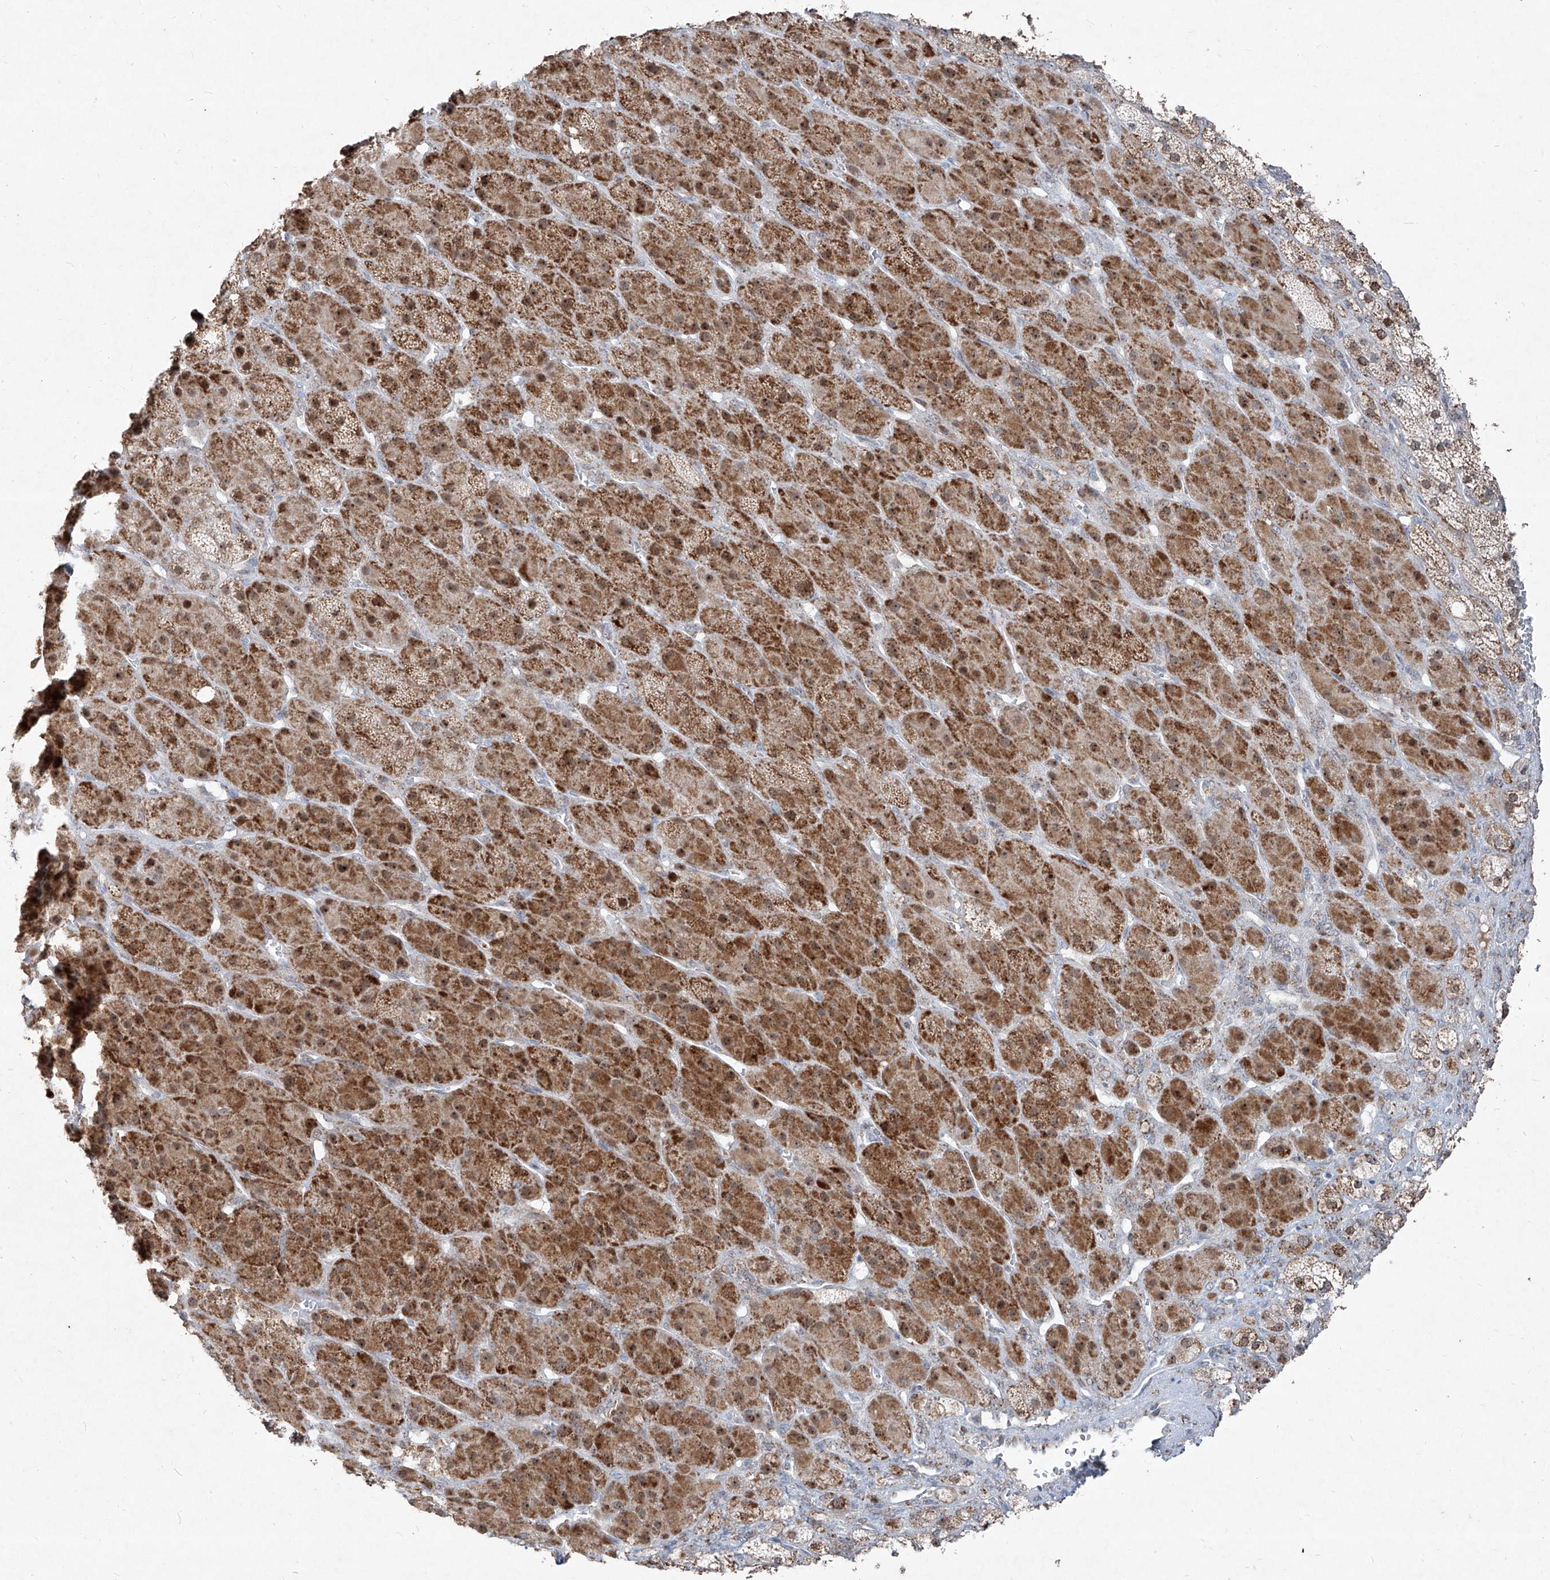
{"staining": {"intensity": "moderate", "quantity": ">75%", "location": "cytoplasmic/membranous,nuclear"}, "tissue": "adrenal gland", "cell_type": "Glandular cells", "image_type": "normal", "snomed": [{"axis": "morphology", "description": "Normal tissue, NOS"}, {"axis": "topography", "description": "Adrenal gland"}], "caption": "Protein analysis of normal adrenal gland displays moderate cytoplasmic/membranous,nuclear staining in approximately >75% of glandular cells.", "gene": "NDUFB3", "patient": {"sex": "male", "age": 61}}